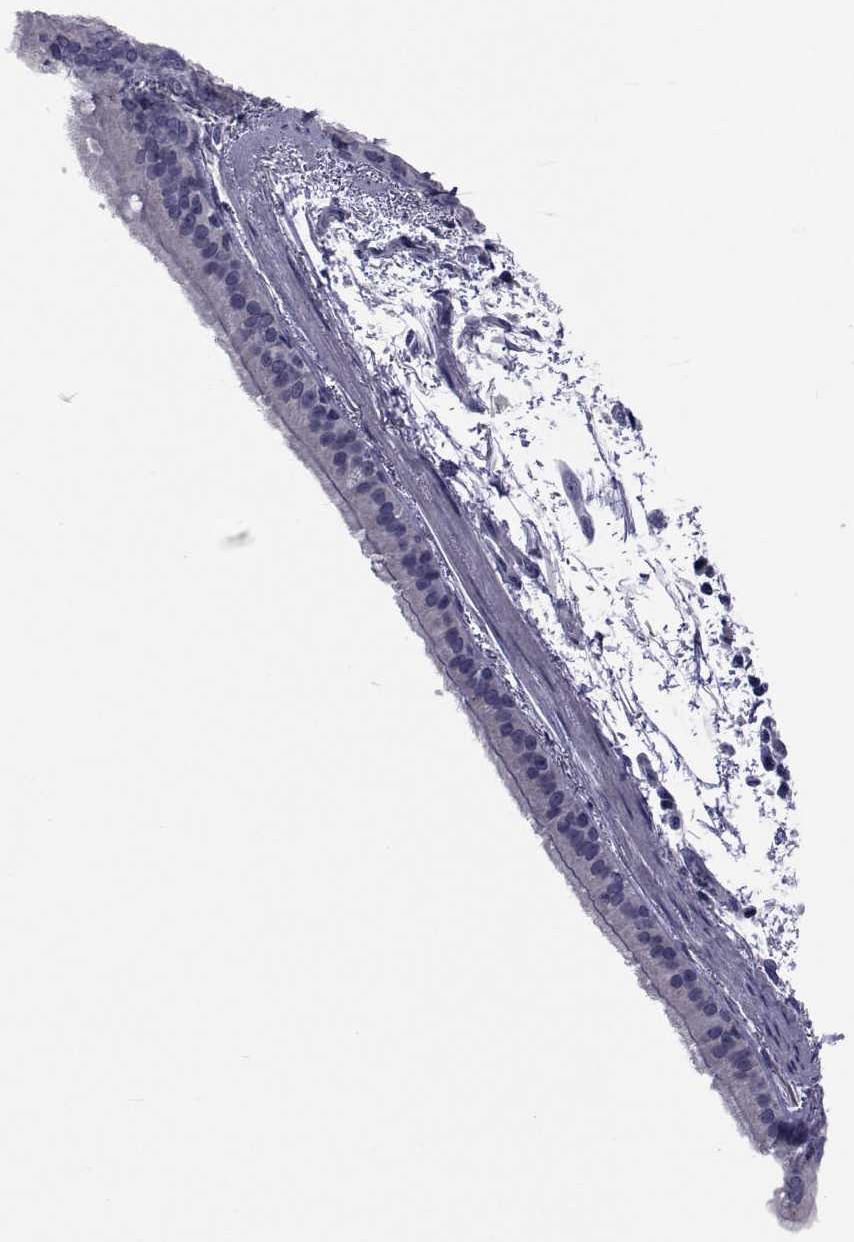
{"staining": {"intensity": "negative", "quantity": "none", "location": "none"}, "tissue": "bronchus", "cell_type": "Respiratory epithelial cells", "image_type": "normal", "snomed": [{"axis": "morphology", "description": "Normal tissue, NOS"}, {"axis": "morphology", "description": "Squamous cell carcinoma, NOS"}, {"axis": "topography", "description": "Bronchus"}, {"axis": "topography", "description": "Lung"}], "caption": "Respiratory epithelial cells show no significant positivity in normal bronchus. (Brightfield microscopy of DAB immunohistochemistry at high magnification).", "gene": "SEMA5B", "patient": {"sex": "male", "age": 69}}